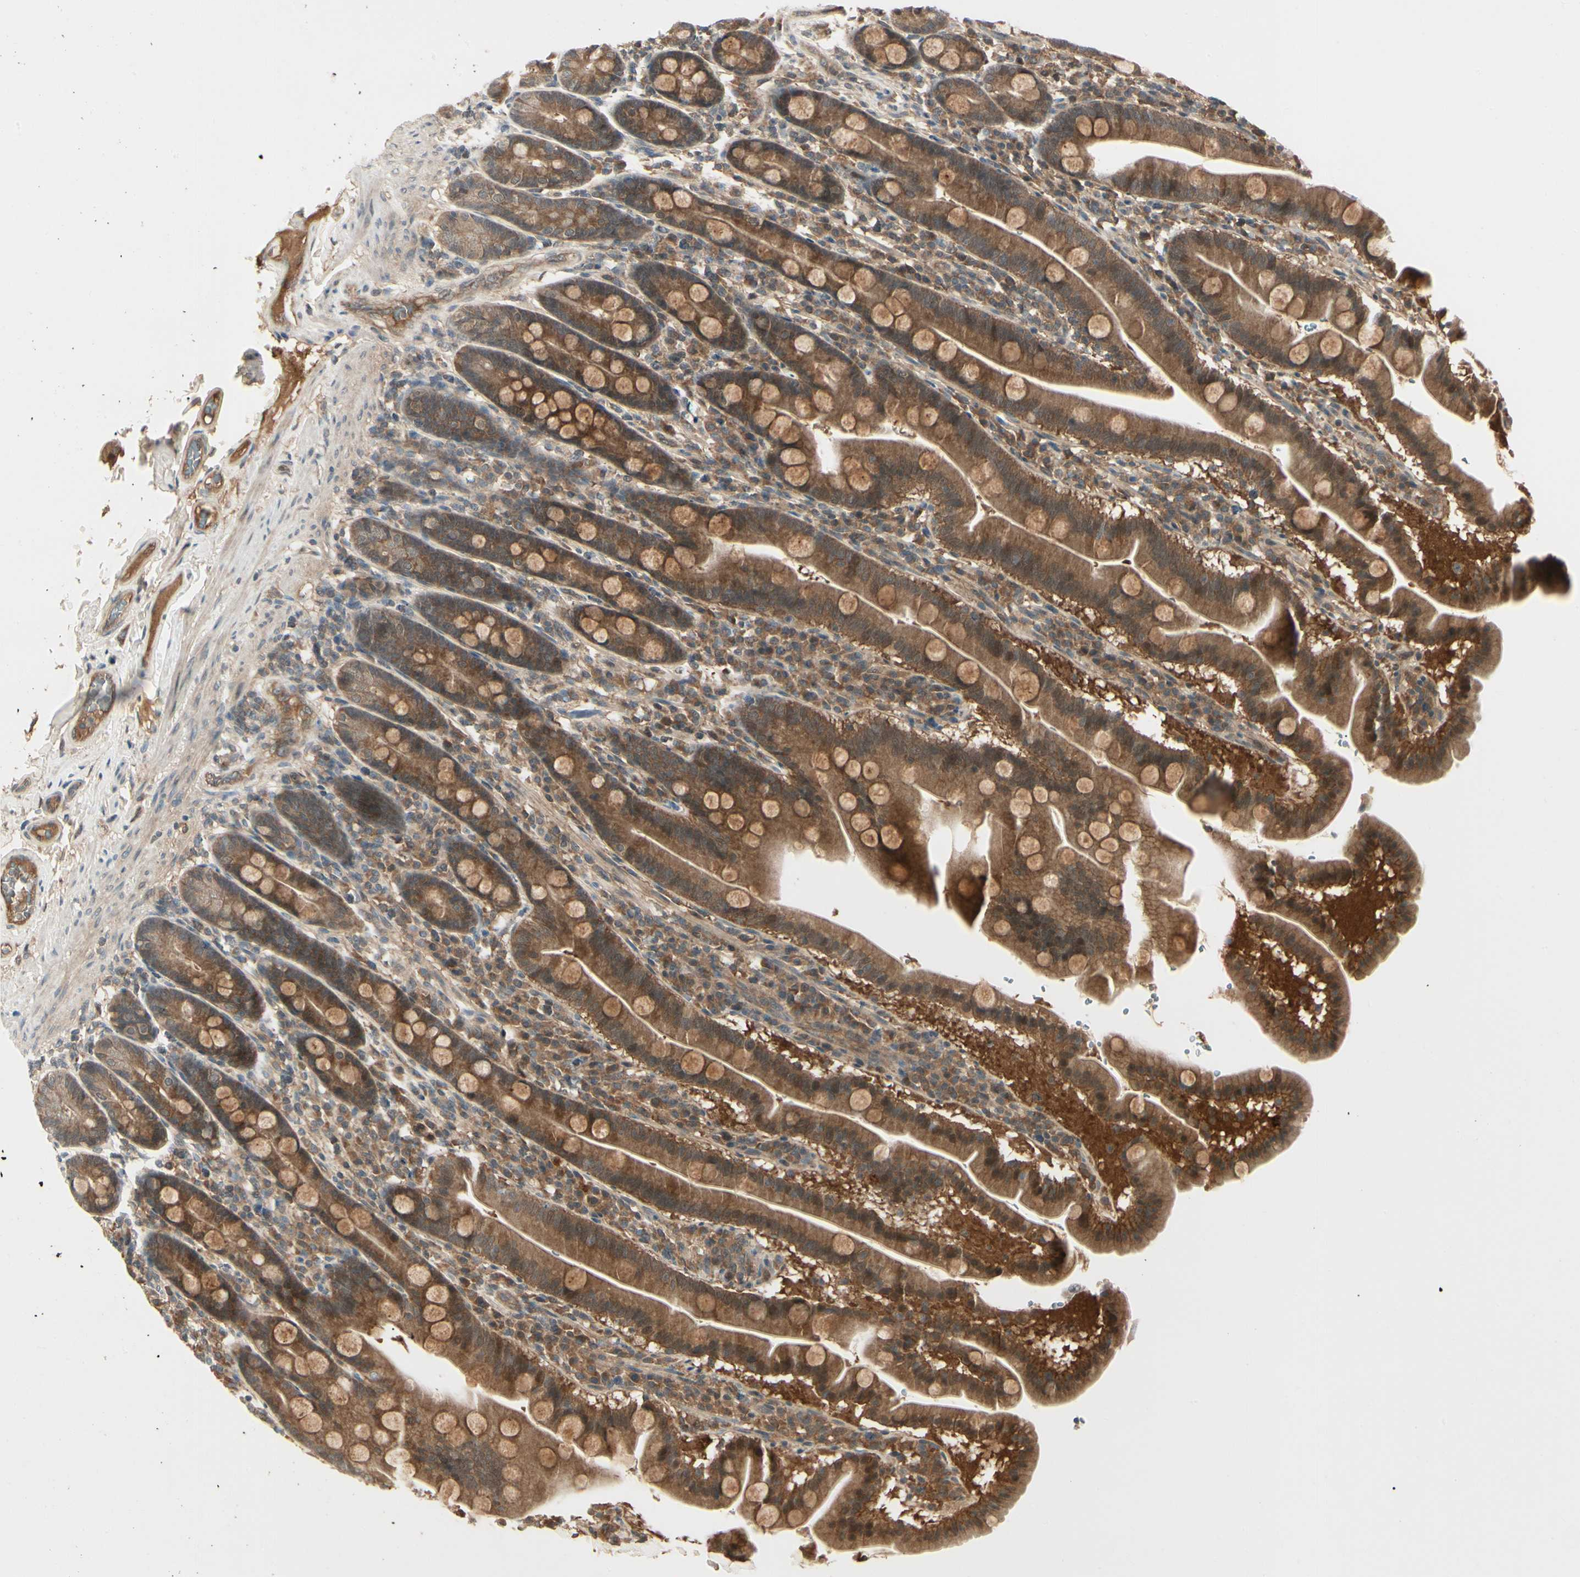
{"staining": {"intensity": "strong", "quantity": ">75%", "location": "cytoplasmic/membranous"}, "tissue": "duodenum", "cell_type": "Glandular cells", "image_type": "normal", "snomed": [{"axis": "morphology", "description": "Normal tissue, NOS"}, {"axis": "topography", "description": "Duodenum"}], "caption": "High-power microscopy captured an IHC photomicrograph of unremarkable duodenum, revealing strong cytoplasmic/membranous expression in approximately >75% of glandular cells. (DAB (3,3'-diaminobenzidine) = brown stain, brightfield microscopy at high magnification).", "gene": "RNF14", "patient": {"sex": "male", "age": 50}}